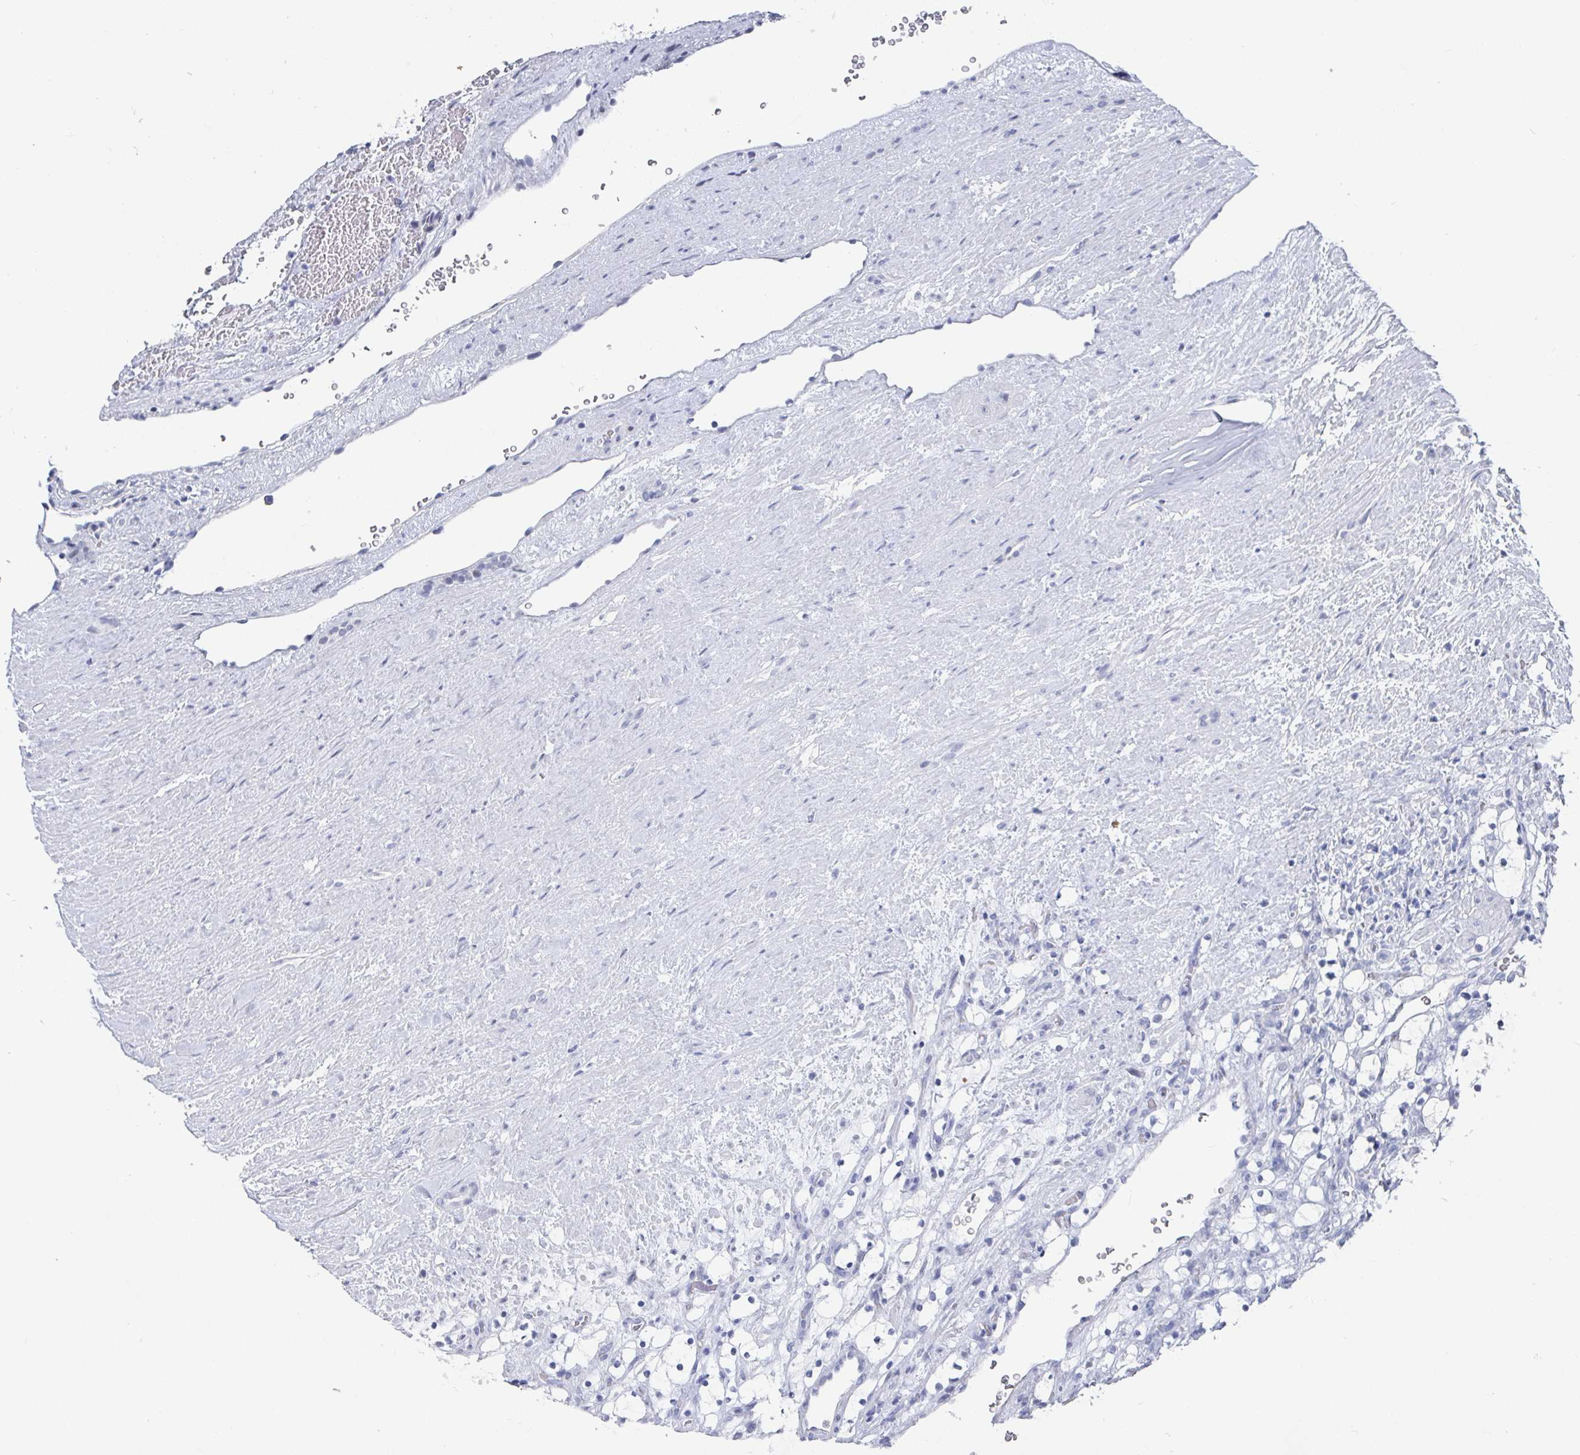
{"staining": {"intensity": "negative", "quantity": "none", "location": "none"}, "tissue": "renal cancer", "cell_type": "Tumor cells", "image_type": "cancer", "snomed": [{"axis": "morphology", "description": "Adenocarcinoma, NOS"}, {"axis": "topography", "description": "Kidney"}], "caption": "Tumor cells show no significant protein staining in renal adenocarcinoma.", "gene": "CAMKV", "patient": {"sex": "female", "age": 69}}